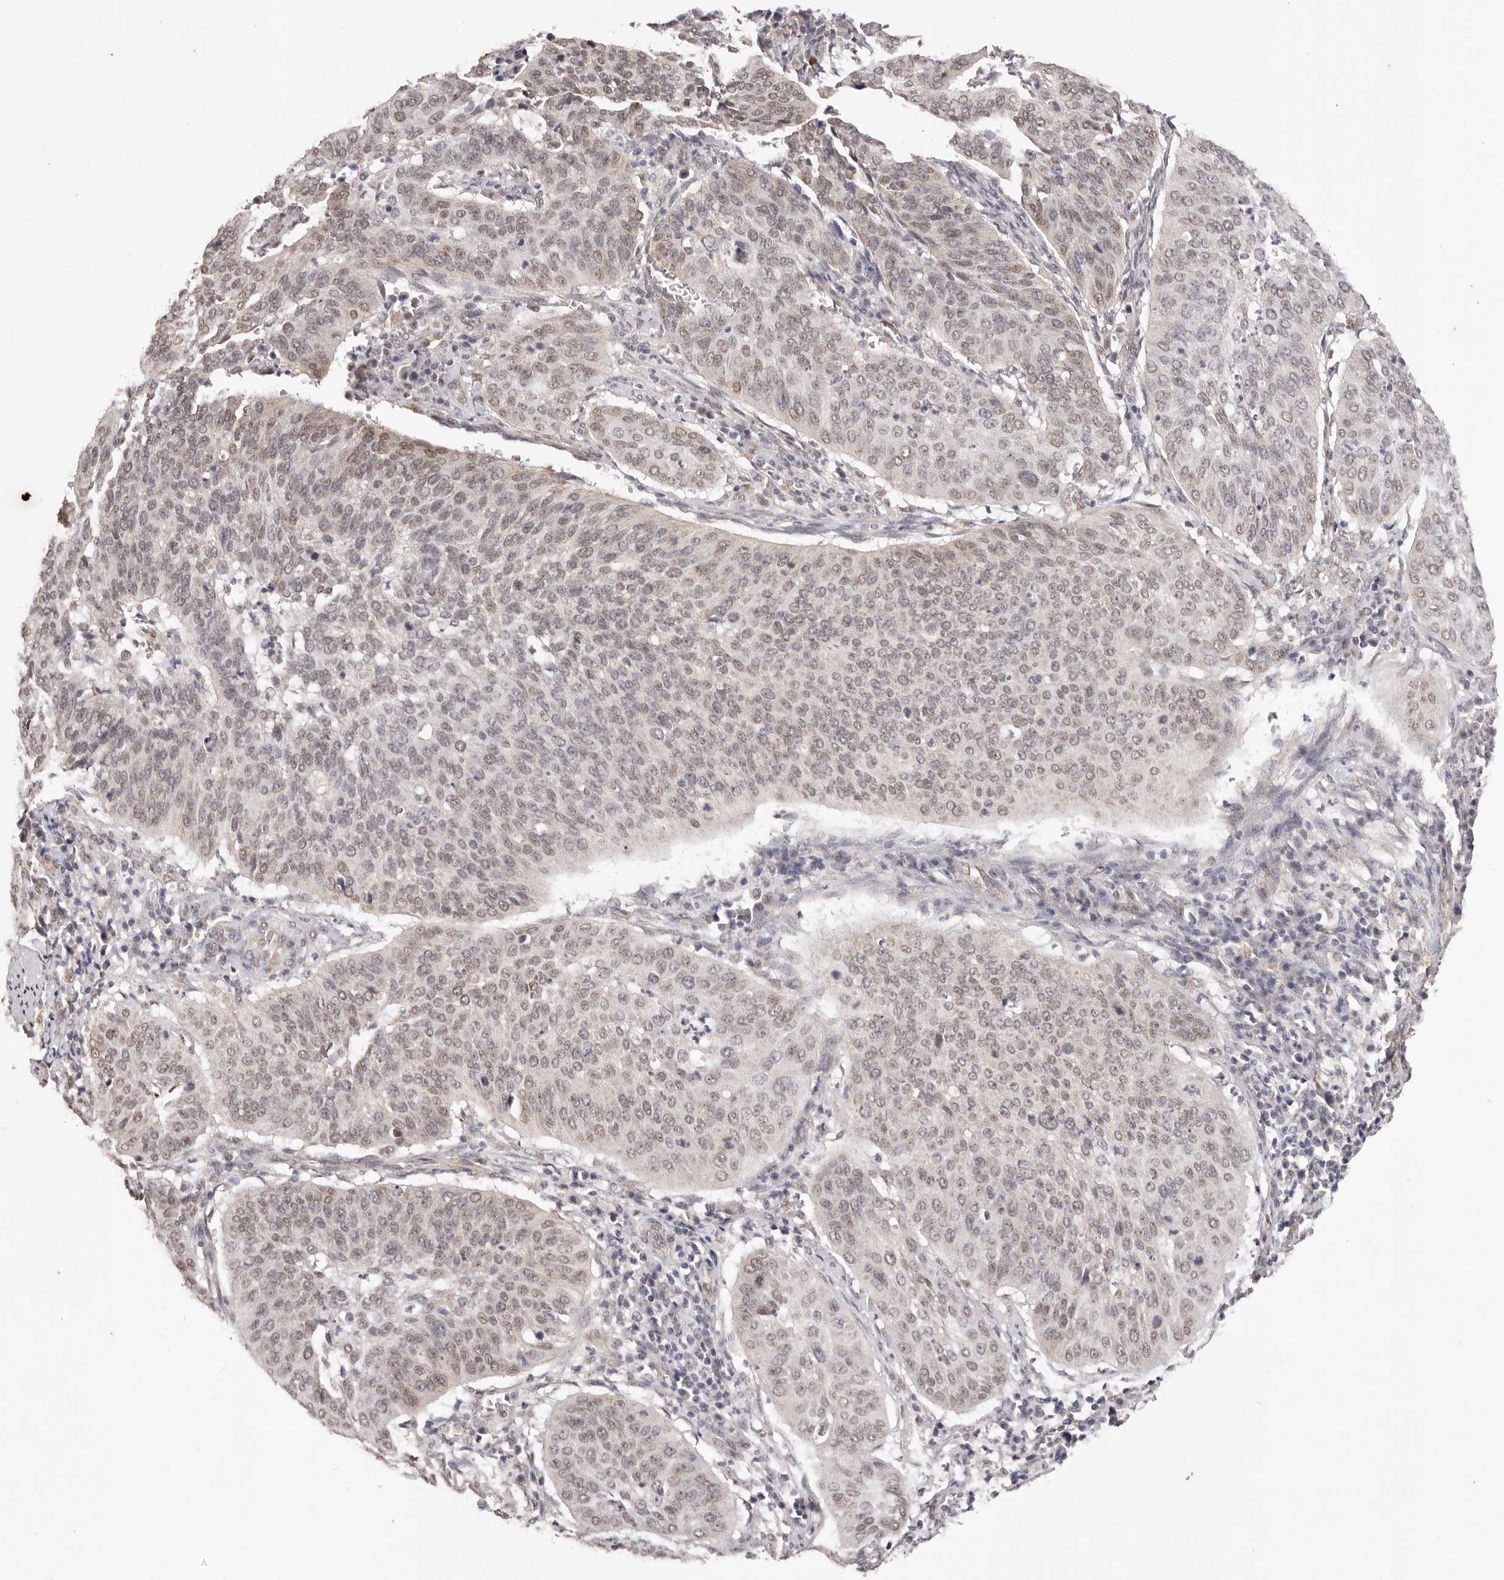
{"staining": {"intensity": "weak", "quantity": ">75%", "location": "nuclear"}, "tissue": "cervical cancer", "cell_type": "Tumor cells", "image_type": "cancer", "snomed": [{"axis": "morphology", "description": "Normal tissue, NOS"}, {"axis": "morphology", "description": "Squamous cell carcinoma, NOS"}, {"axis": "topography", "description": "Cervix"}], "caption": "Cervical squamous cell carcinoma stained for a protein (brown) demonstrates weak nuclear positive expression in approximately >75% of tumor cells.", "gene": "RPS6KA5", "patient": {"sex": "female", "age": 39}}